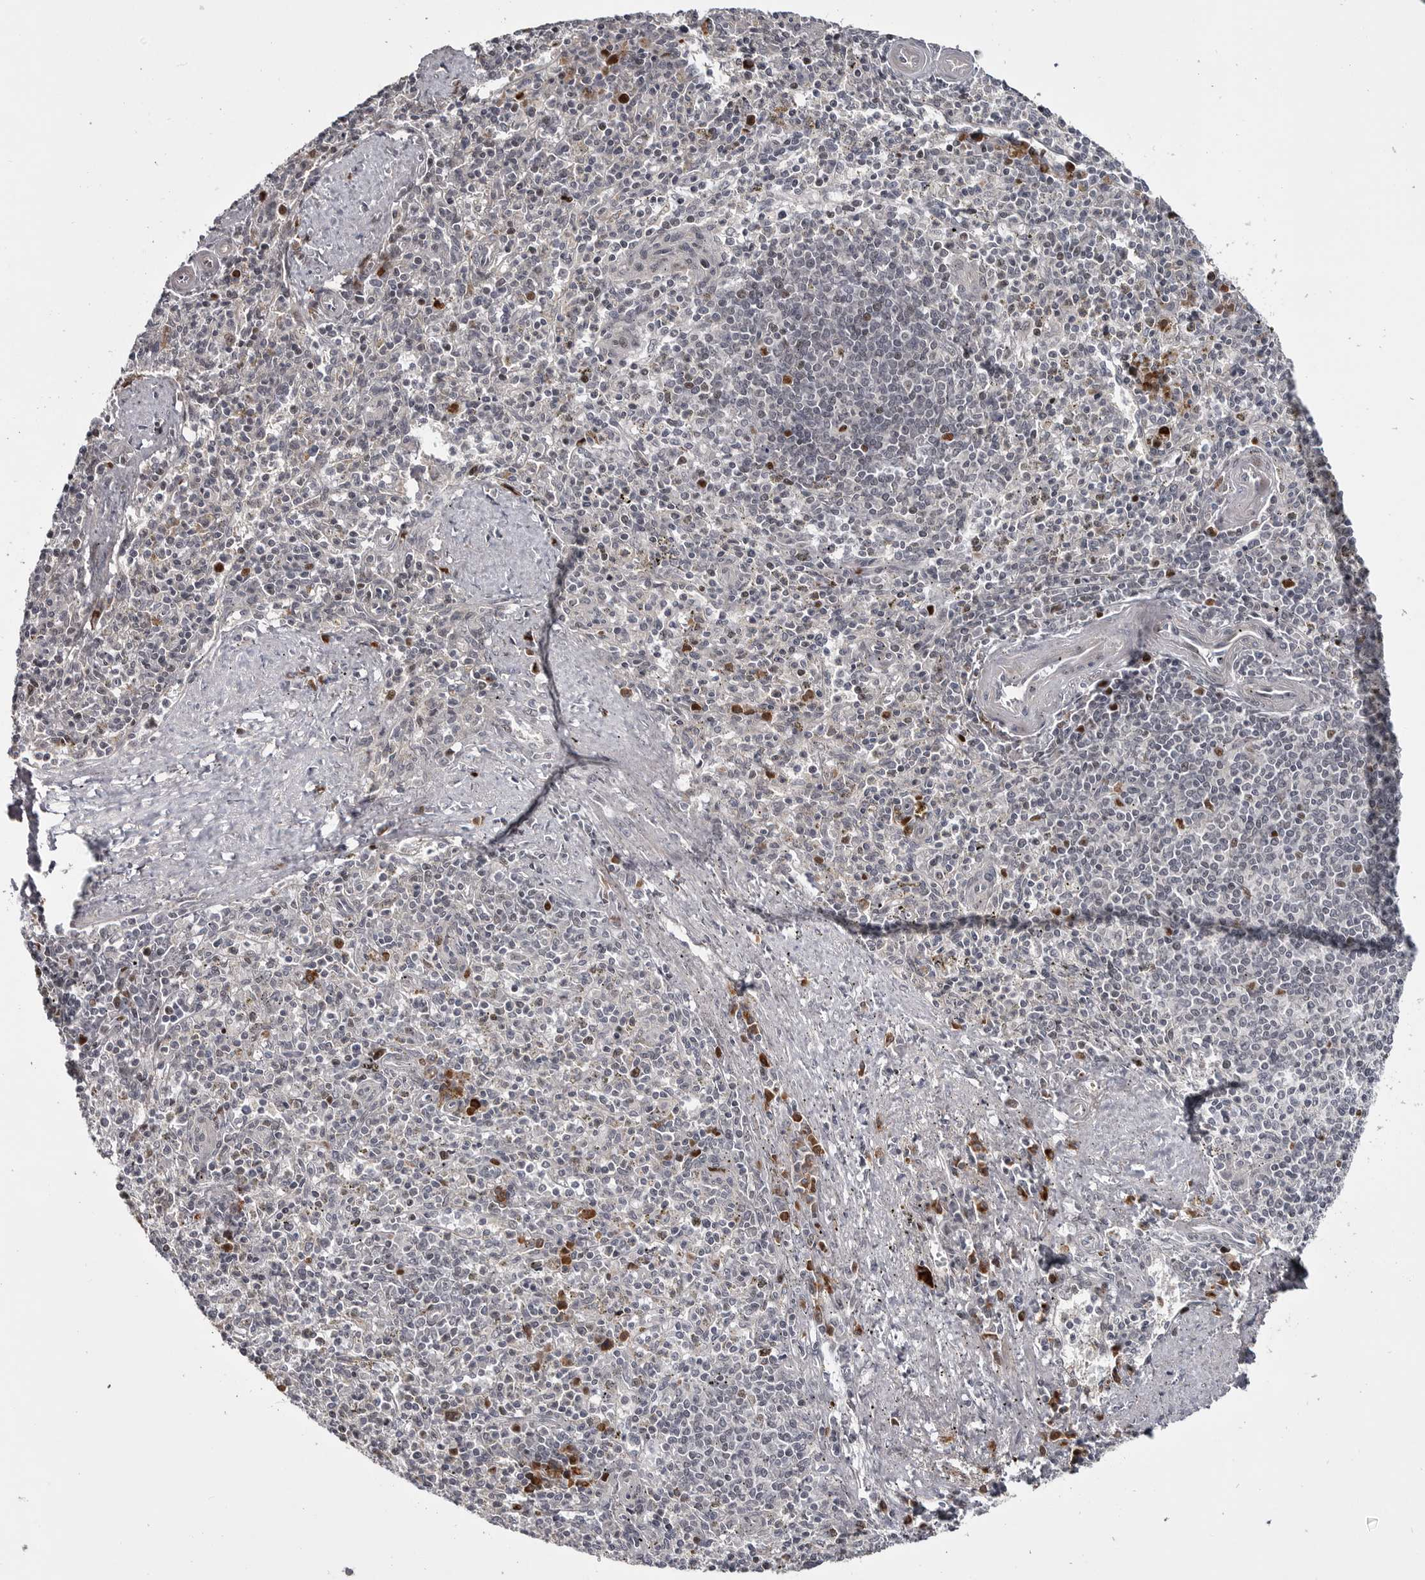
{"staining": {"intensity": "strong", "quantity": "<25%", "location": "cytoplasmic/membranous,nuclear"}, "tissue": "spleen", "cell_type": "Cells in red pulp", "image_type": "normal", "snomed": [{"axis": "morphology", "description": "Normal tissue, NOS"}, {"axis": "topography", "description": "Spleen"}], "caption": "A photomicrograph of spleen stained for a protein exhibits strong cytoplasmic/membranous,nuclear brown staining in cells in red pulp.", "gene": "ZNF277", "patient": {"sex": "male", "age": 72}}